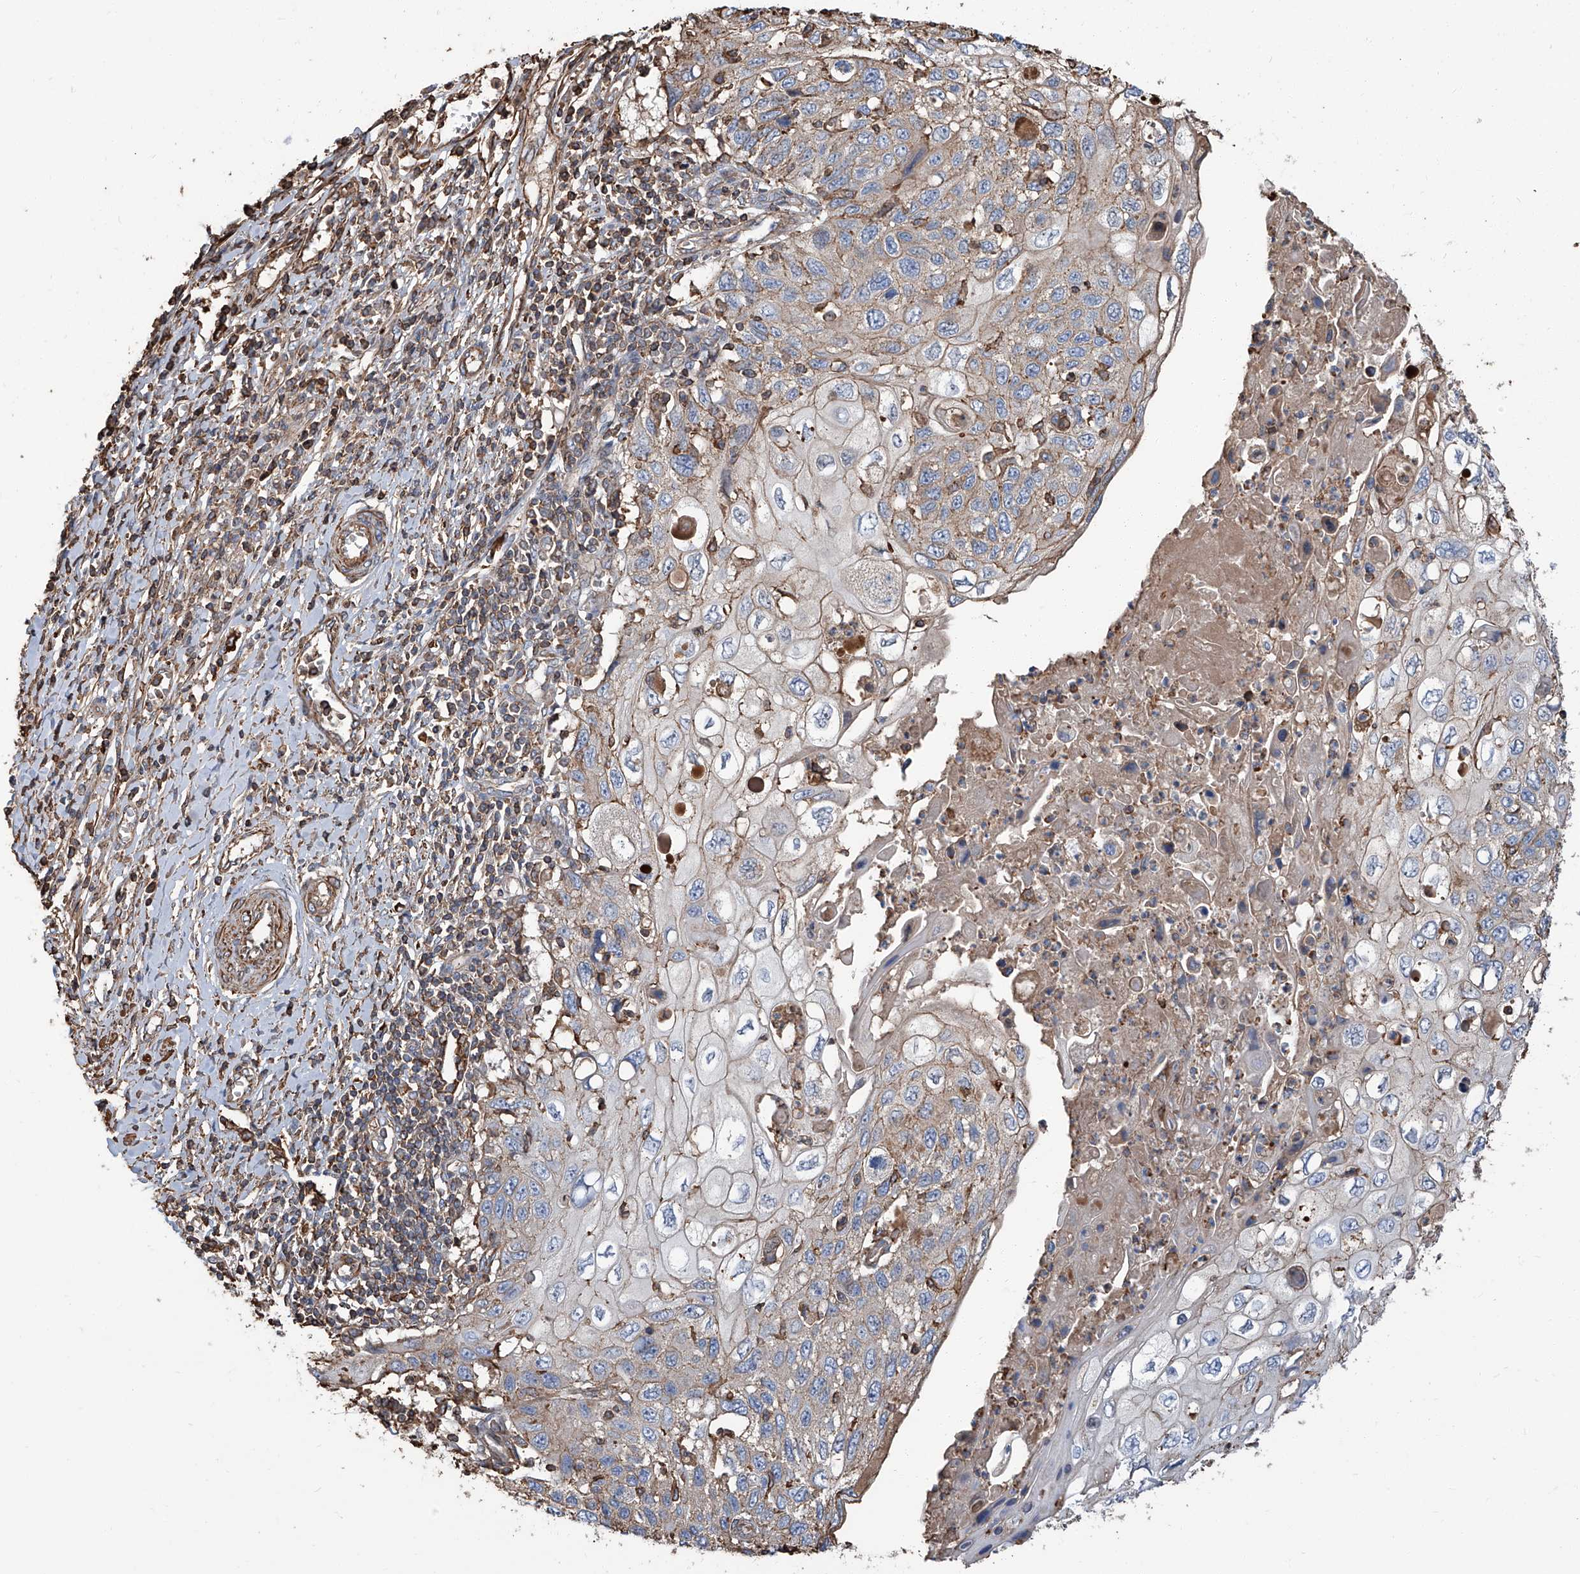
{"staining": {"intensity": "weak", "quantity": "<25%", "location": "cytoplasmic/membranous"}, "tissue": "cervical cancer", "cell_type": "Tumor cells", "image_type": "cancer", "snomed": [{"axis": "morphology", "description": "Squamous cell carcinoma, NOS"}, {"axis": "topography", "description": "Cervix"}], "caption": "This image is of cervical cancer stained with immunohistochemistry (IHC) to label a protein in brown with the nuclei are counter-stained blue. There is no expression in tumor cells.", "gene": "PIEZO2", "patient": {"sex": "female", "age": 70}}